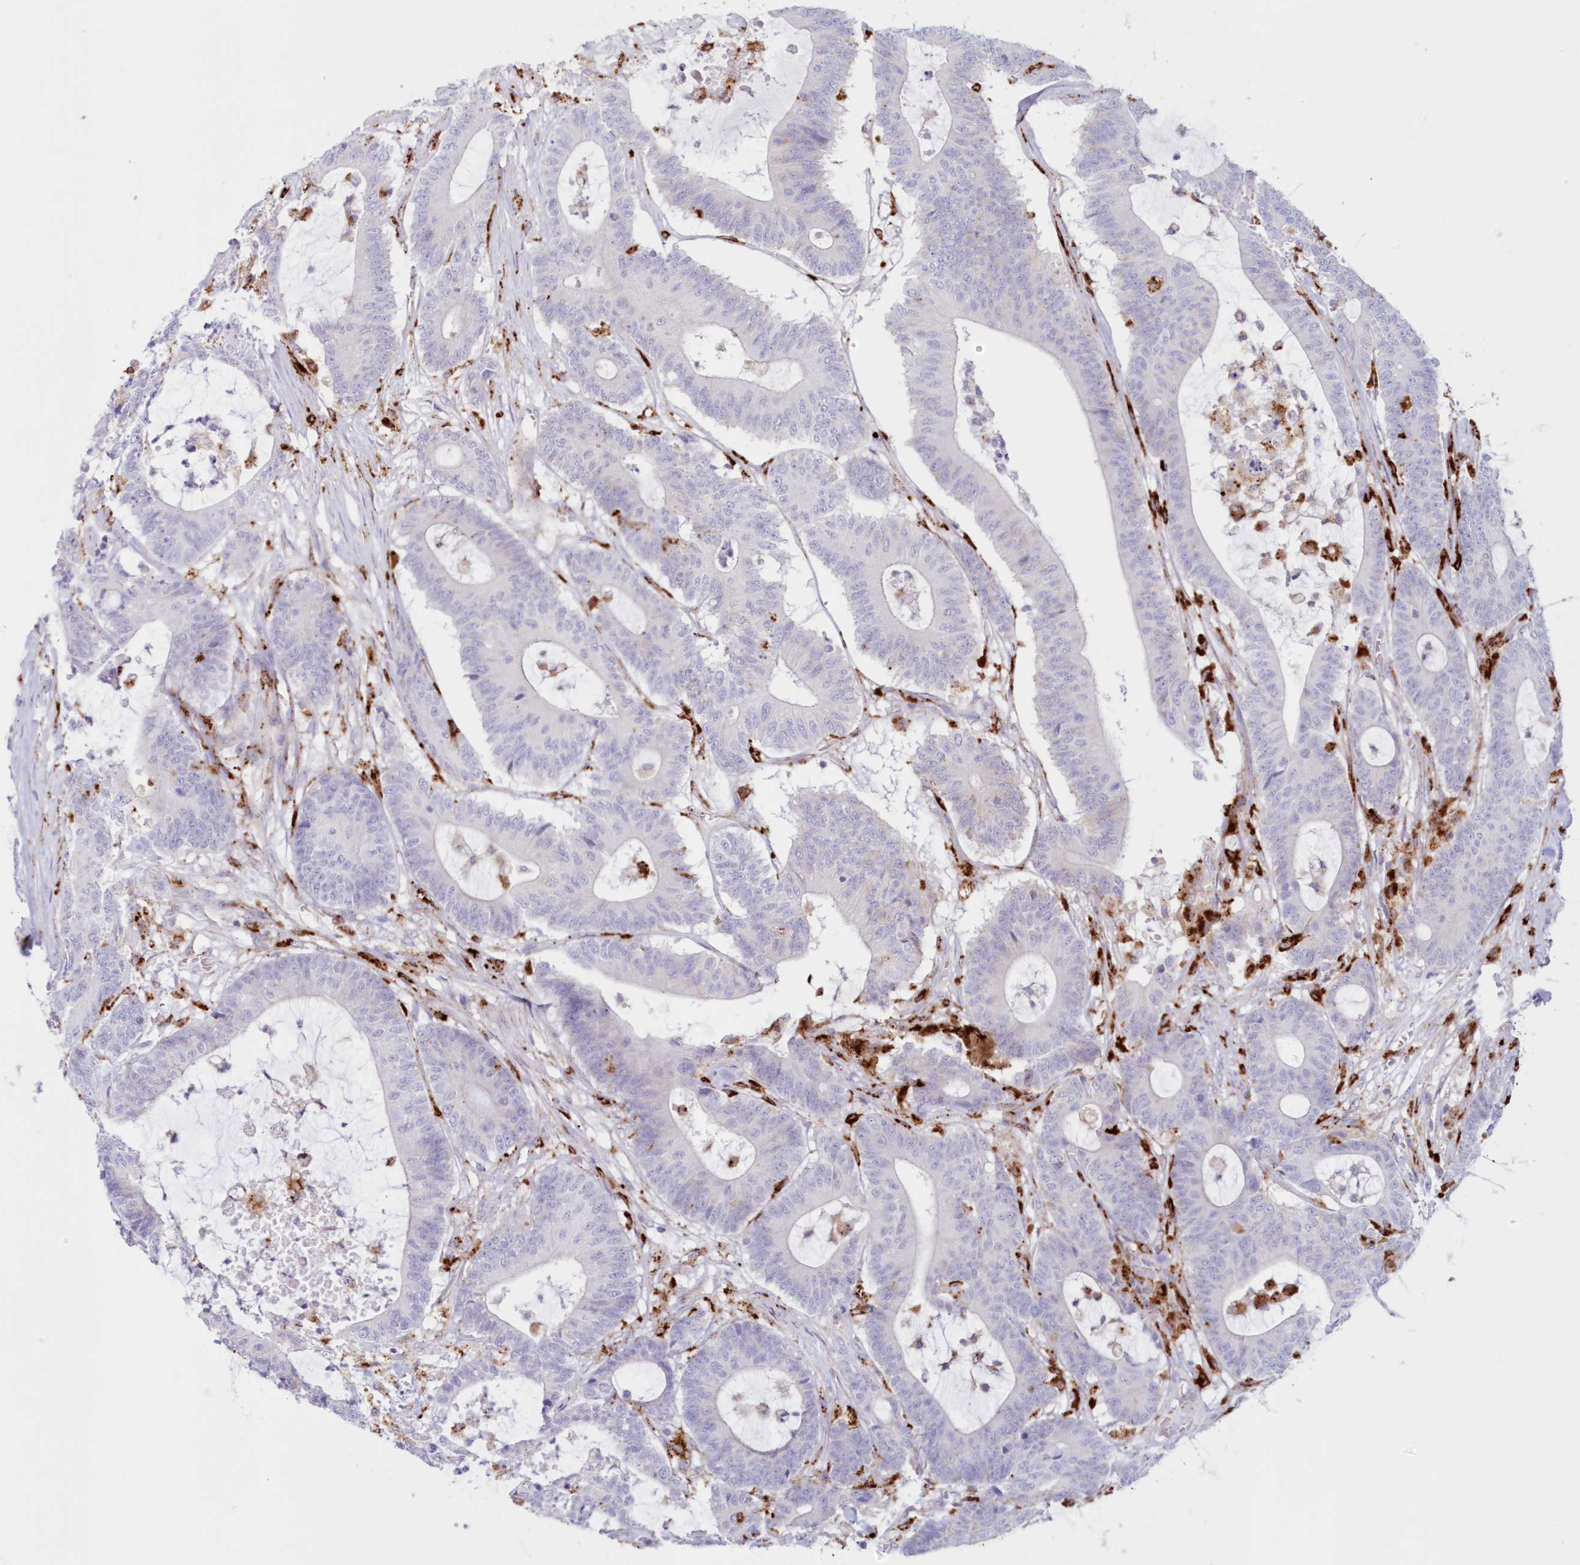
{"staining": {"intensity": "negative", "quantity": "none", "location": "none"}, "tissue": "colorectal cancer", "cell_type": "Tumor cells", "image_type": "cancer", "snomed": [{"axis": "morphology", "description": "Adenocarcinoma, NOS"}, {"axis": "topography", "description": "Colon"}], "caption": "A photomicrograph of colorectal cancer (adenocarcinoma) stained for a protein exhibits no brown staining in tumor cells.", "gene": "TPP1", "patient": {"sex": "female", "age": 84}}